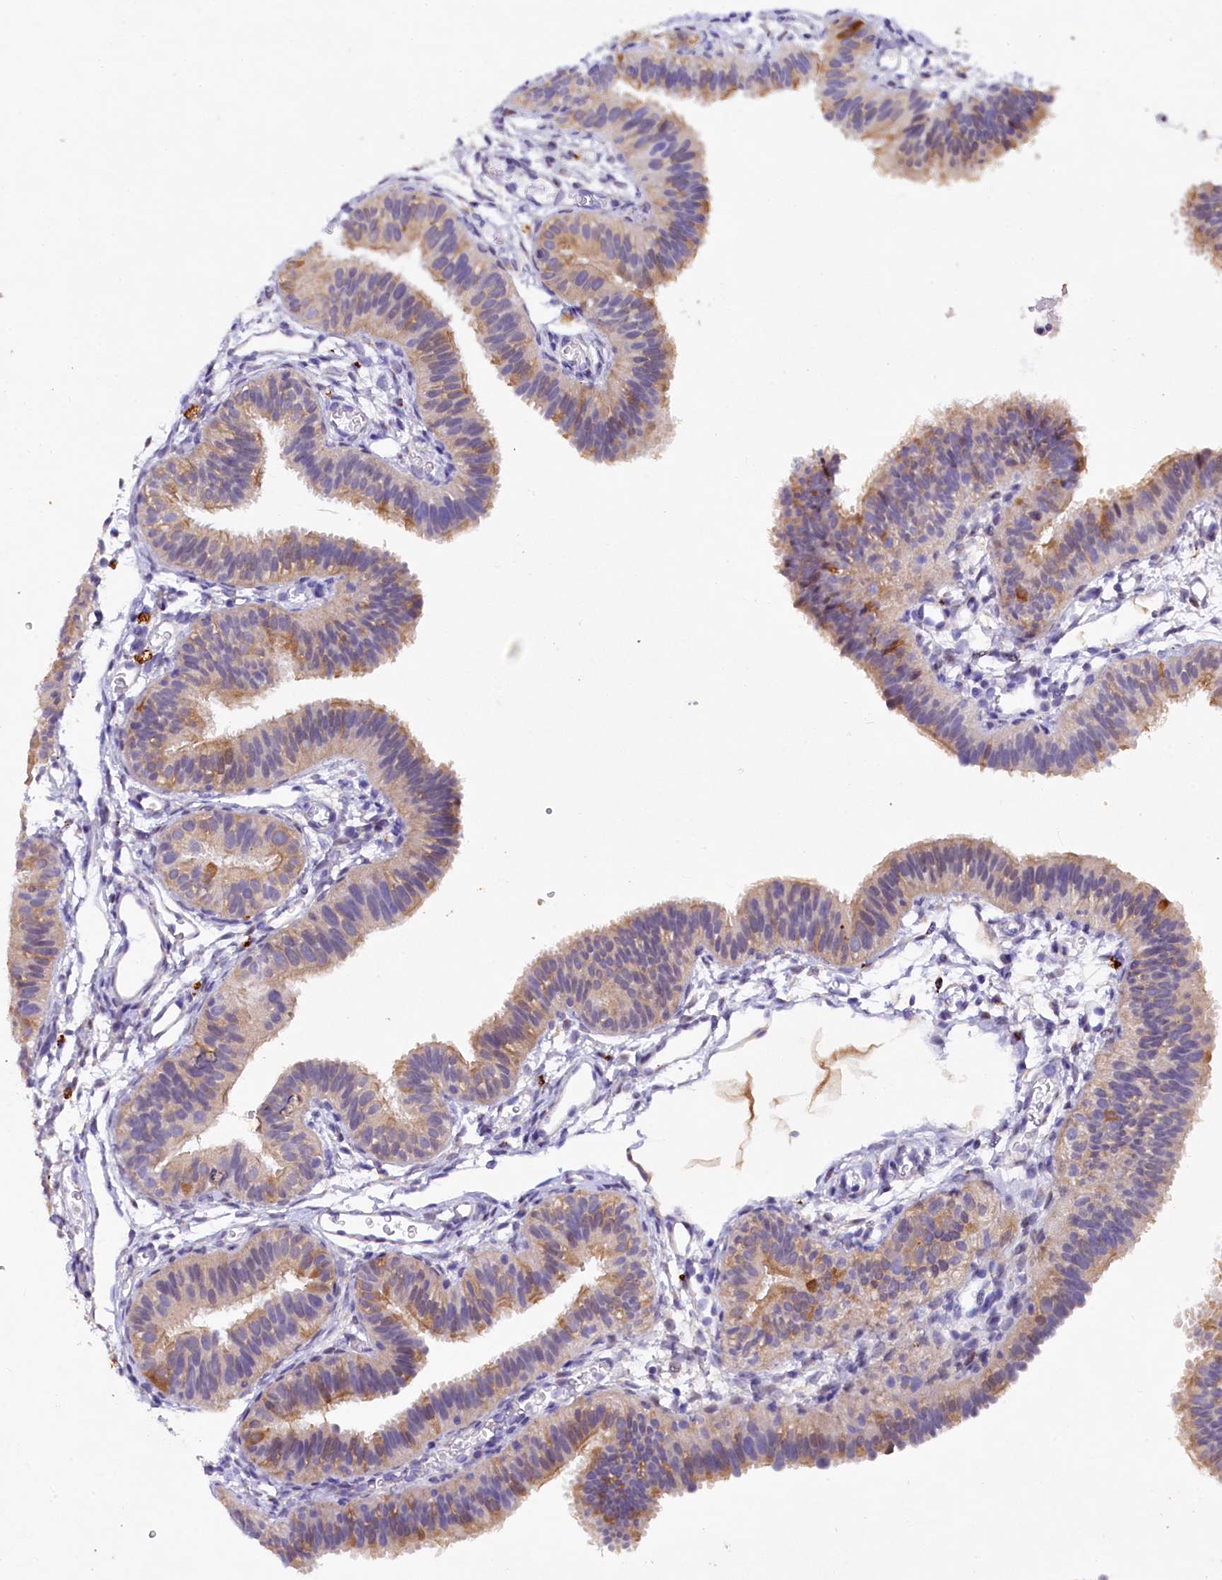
{"staining": {"intensity": "moderate", "quantity": ">75%", "location": "cytoplasmic/membranous"}, "tissue": "fallopian tube", "cell_type": "Glandular cells", "image_type": "normal", "snomed": [{"axis": "morphology", "description": "Normal tissue, NOS"}, {"axis": "topography", "description": "Fallopian tube"}], "caption": "A histopathology image showing moderate cytoplasmic/membranous expression in about >75% of glandular cells in unremarkable fallopian tube, as visualized by brown immunohistochemical staining.", "gene": "TGDS", "patient": {"sex": "female", "age": 35}}